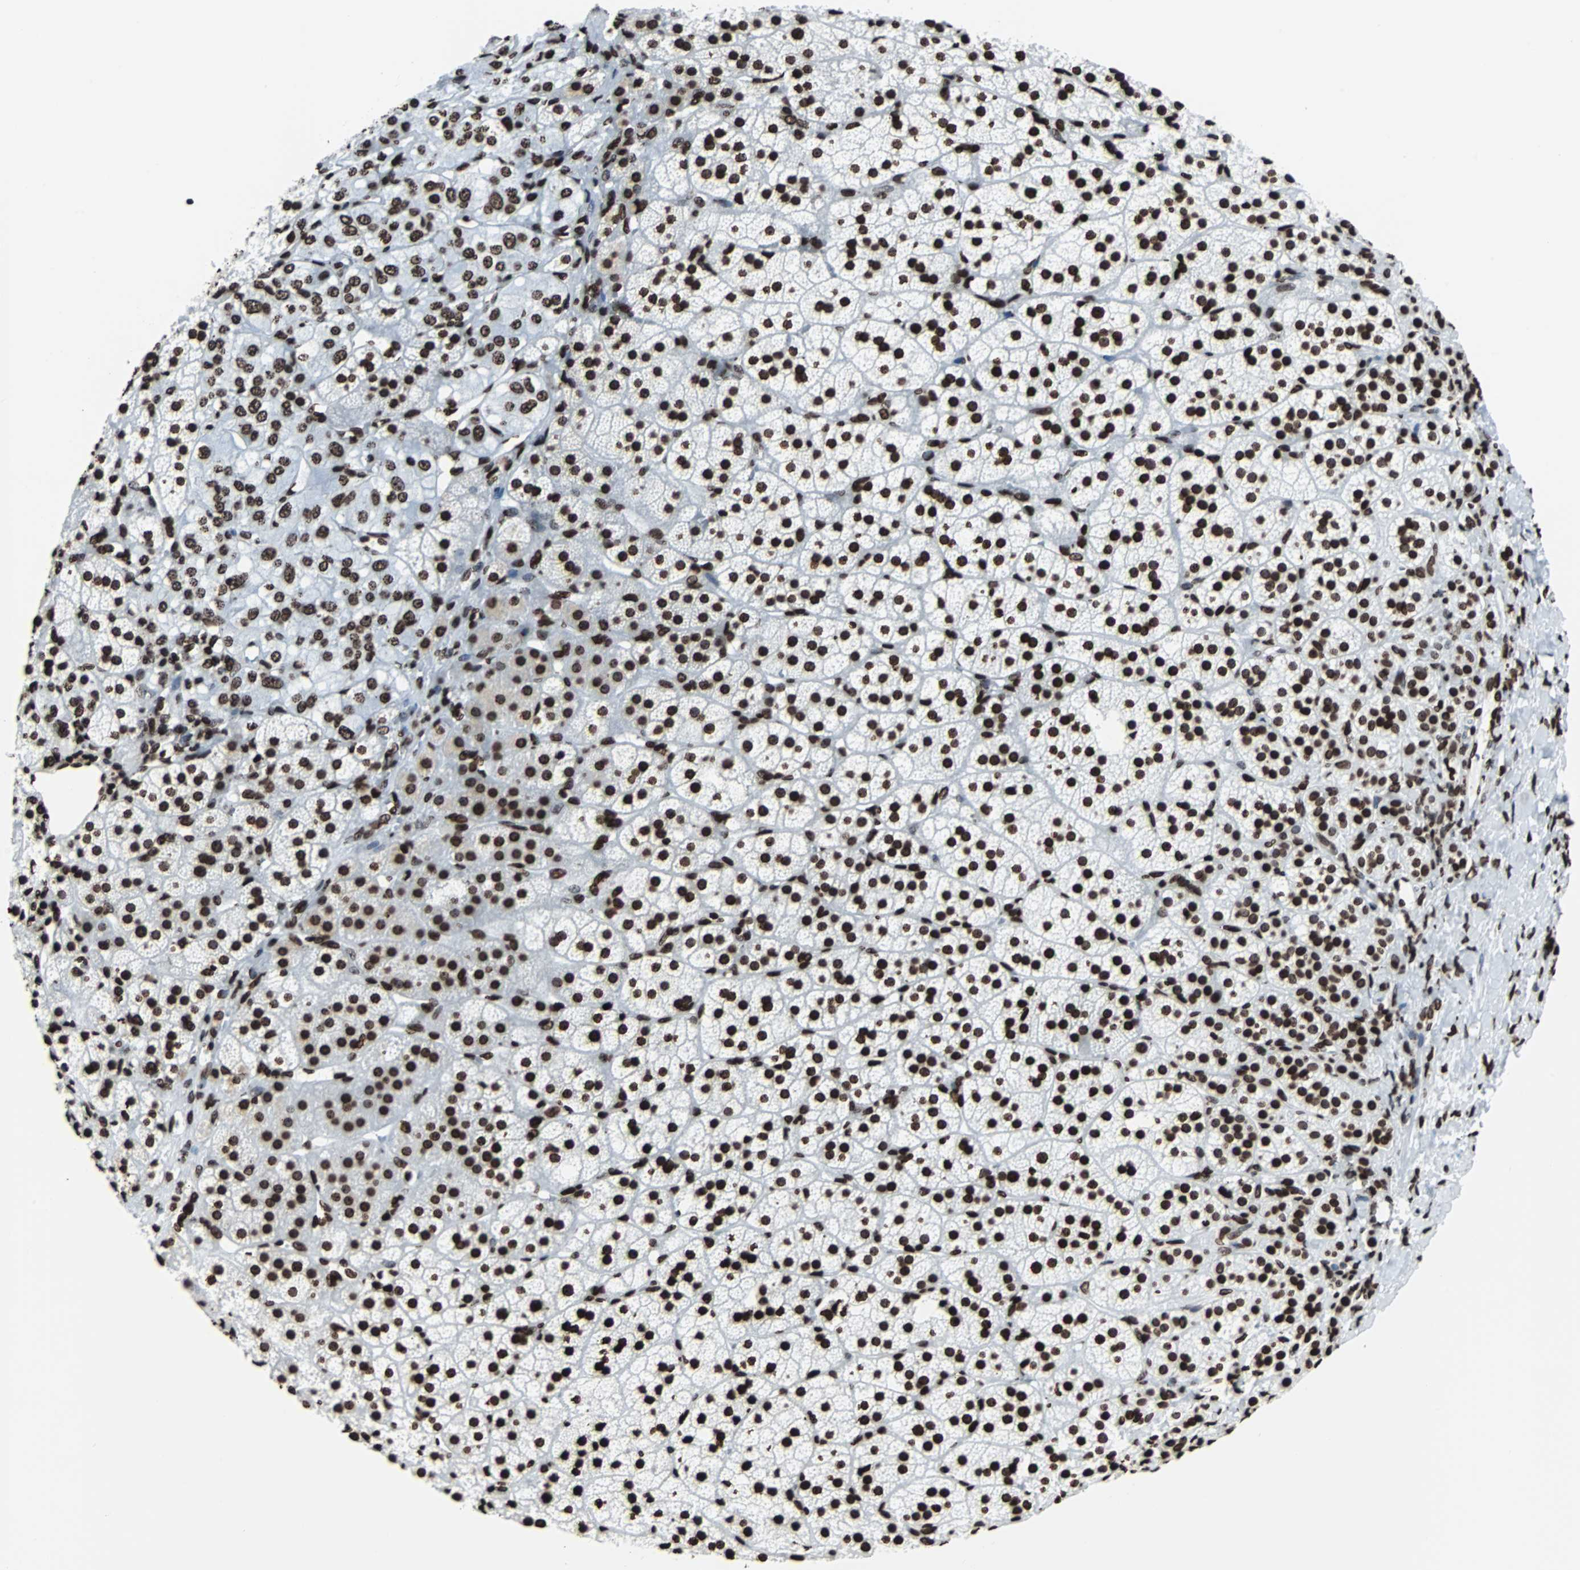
{"staining": {"intensity": "strong", "quantity": ">75%", "location": "nuclear"}, "tissue": "adrenal gland", "cell_type": "Glandular cells", "image_type": "normal", "snomed": [{"axis": "morphology", "description": "Normal tissue, NOS"}, {"axis": "topography", "description": "Adrenal gland"}], "caption": "Strong nuclear expression for a protein is seen in about >75% of glandular cells of benign adrenal gland using IHC.", "gene": "H2BC18", "patient": {"sex": "female", "age": 44}}